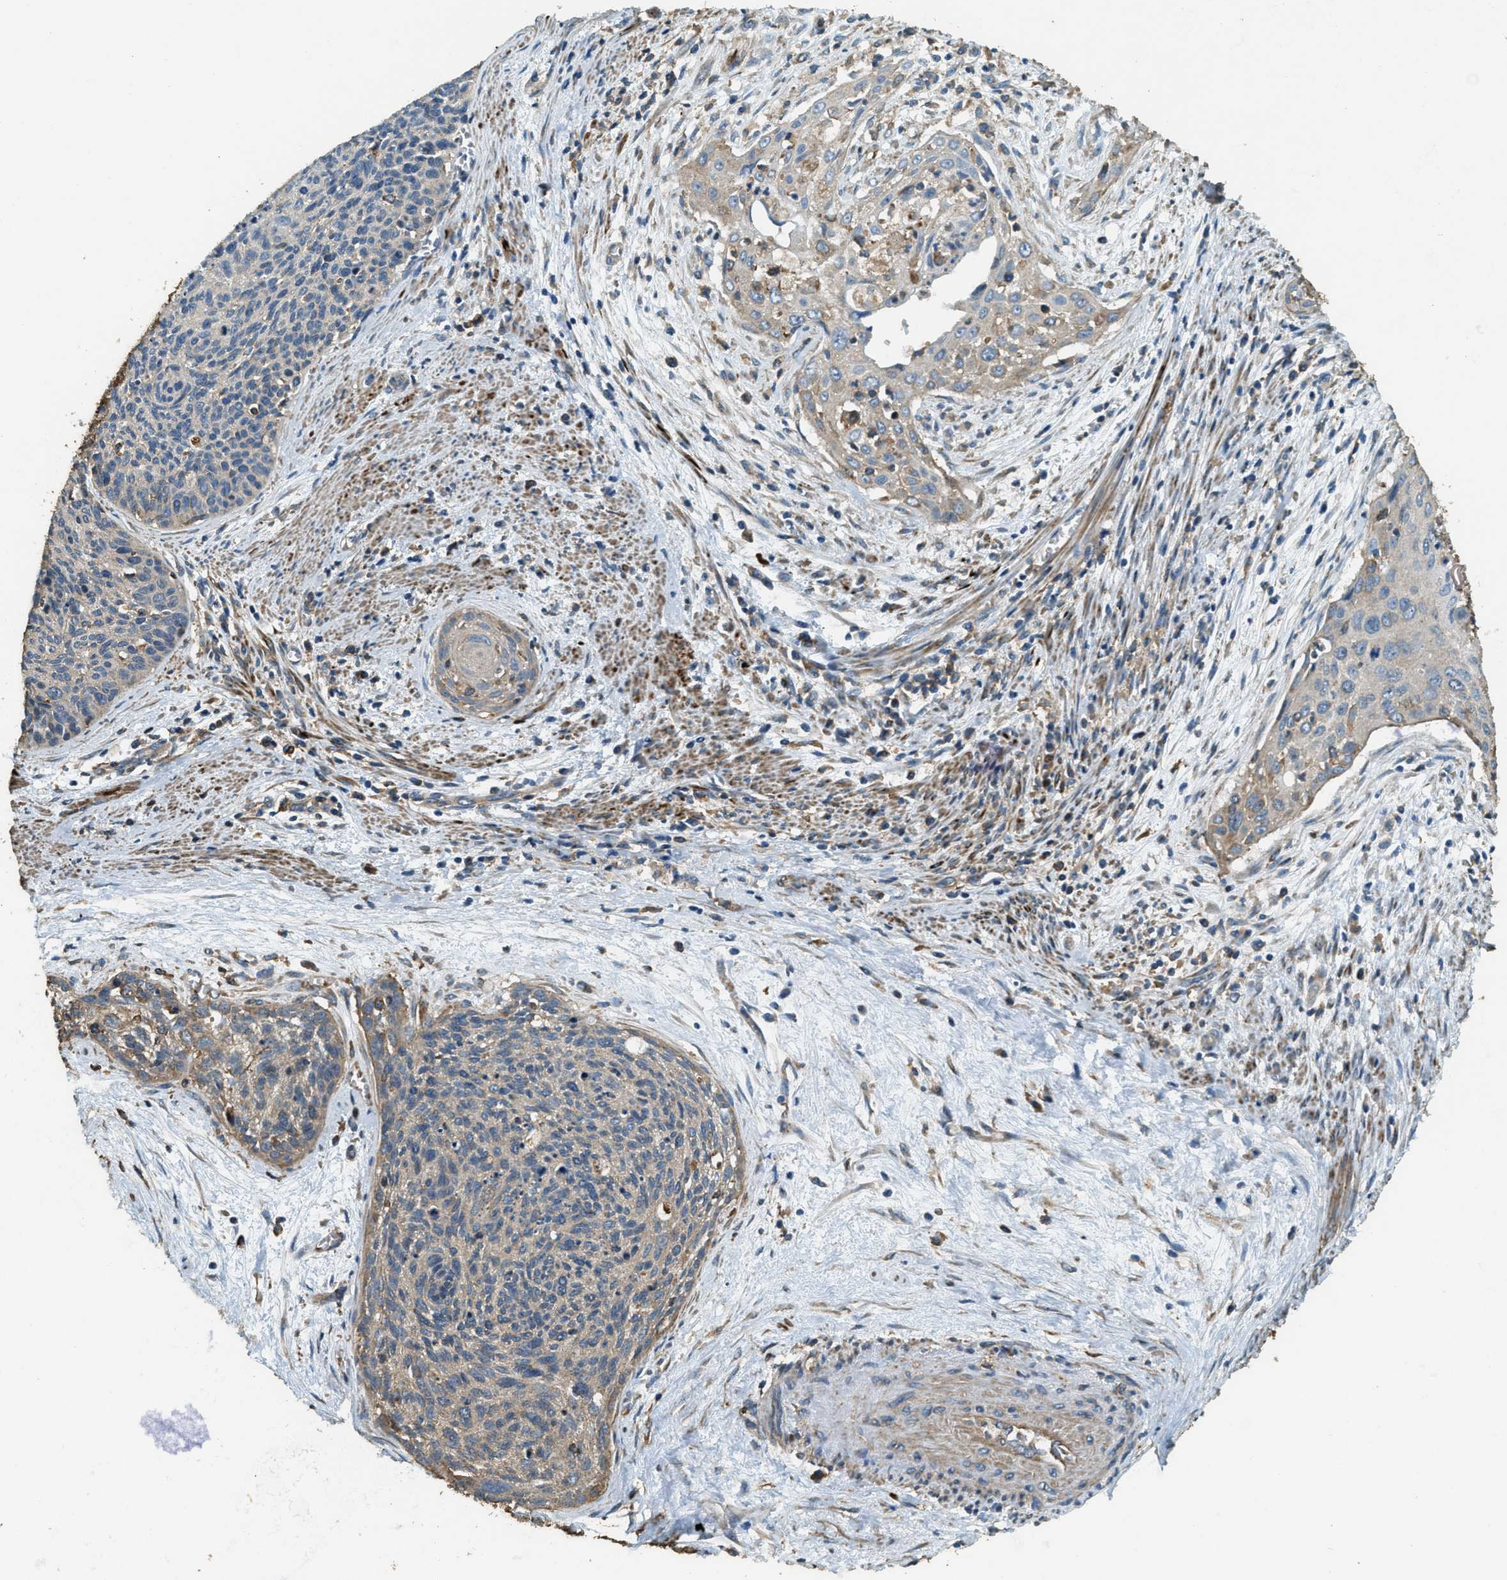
{"staining": {"intensity": "weak", "quantity": "<25%", "location": "cytoplasmic/membranous"}, "tissue": "cervical cancer", "cell_type": "Tumor cells", "image_type": "cancer", "snomed": [{"axis": "morphology", "description": "Squamous cell carcinoma, NOS"}, {"axis": "topography", "description": "Cervix"}], "caption": "Protein analysis of cervical cancer displays no significant positivity in tumor cells.", "gene": "ERGIC1", "patient": {"sex": "female", "age": 55}}